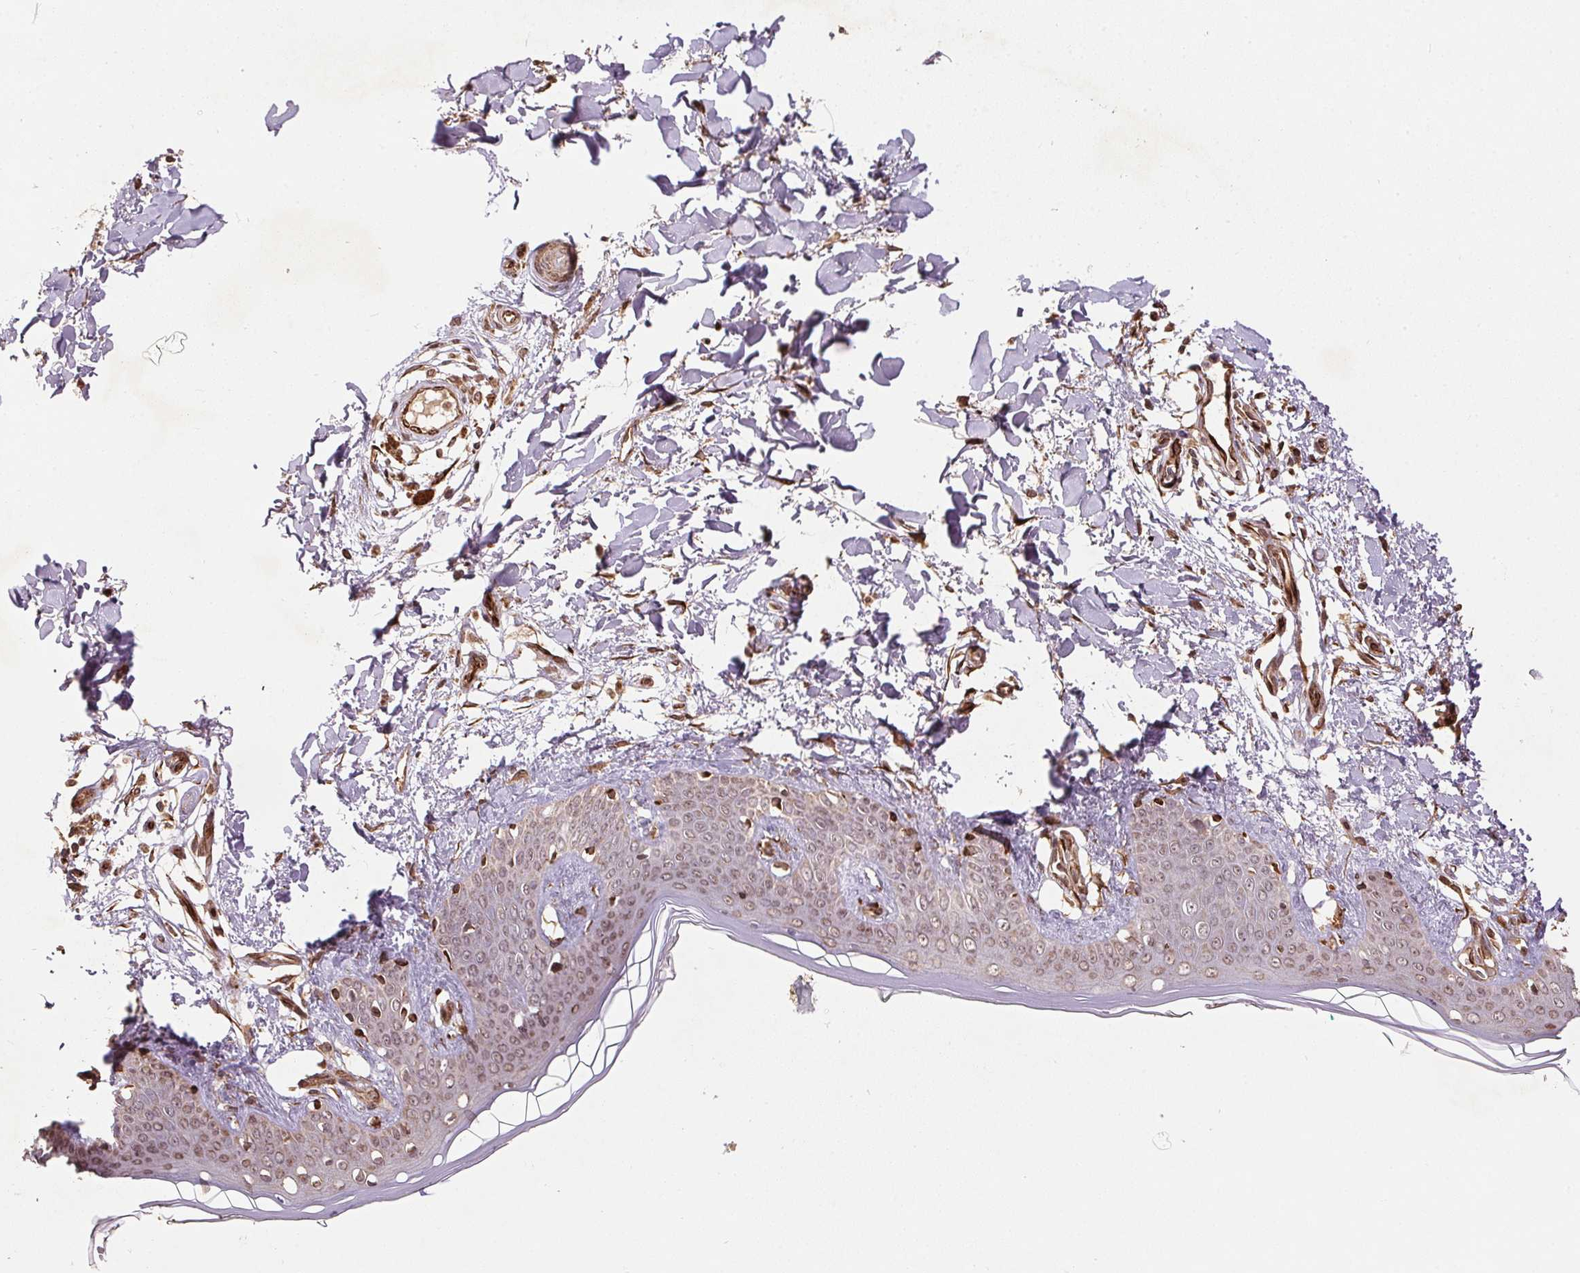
{"staining": {"intensity": "moderate", "quantity": ">75%", "location": "cytoplasmic/membranous"}, "tissue": "skin", "cell_type": "Fibroblasts", "image_type": "normal", "snomed": [{"axis": "morphology", "description": "Normal tissue, NOS"}, {"axis": "topography", "description": "Skin"}], "caption": "There is medium levels of moderate cytoplasmic/membranous expression in fibroblasts of unremarkable skin, as demonstrated by immunohistochemical staining (brown color).", "gene": "SPRED2", "patient": {"sex": "female", "age": 34}}